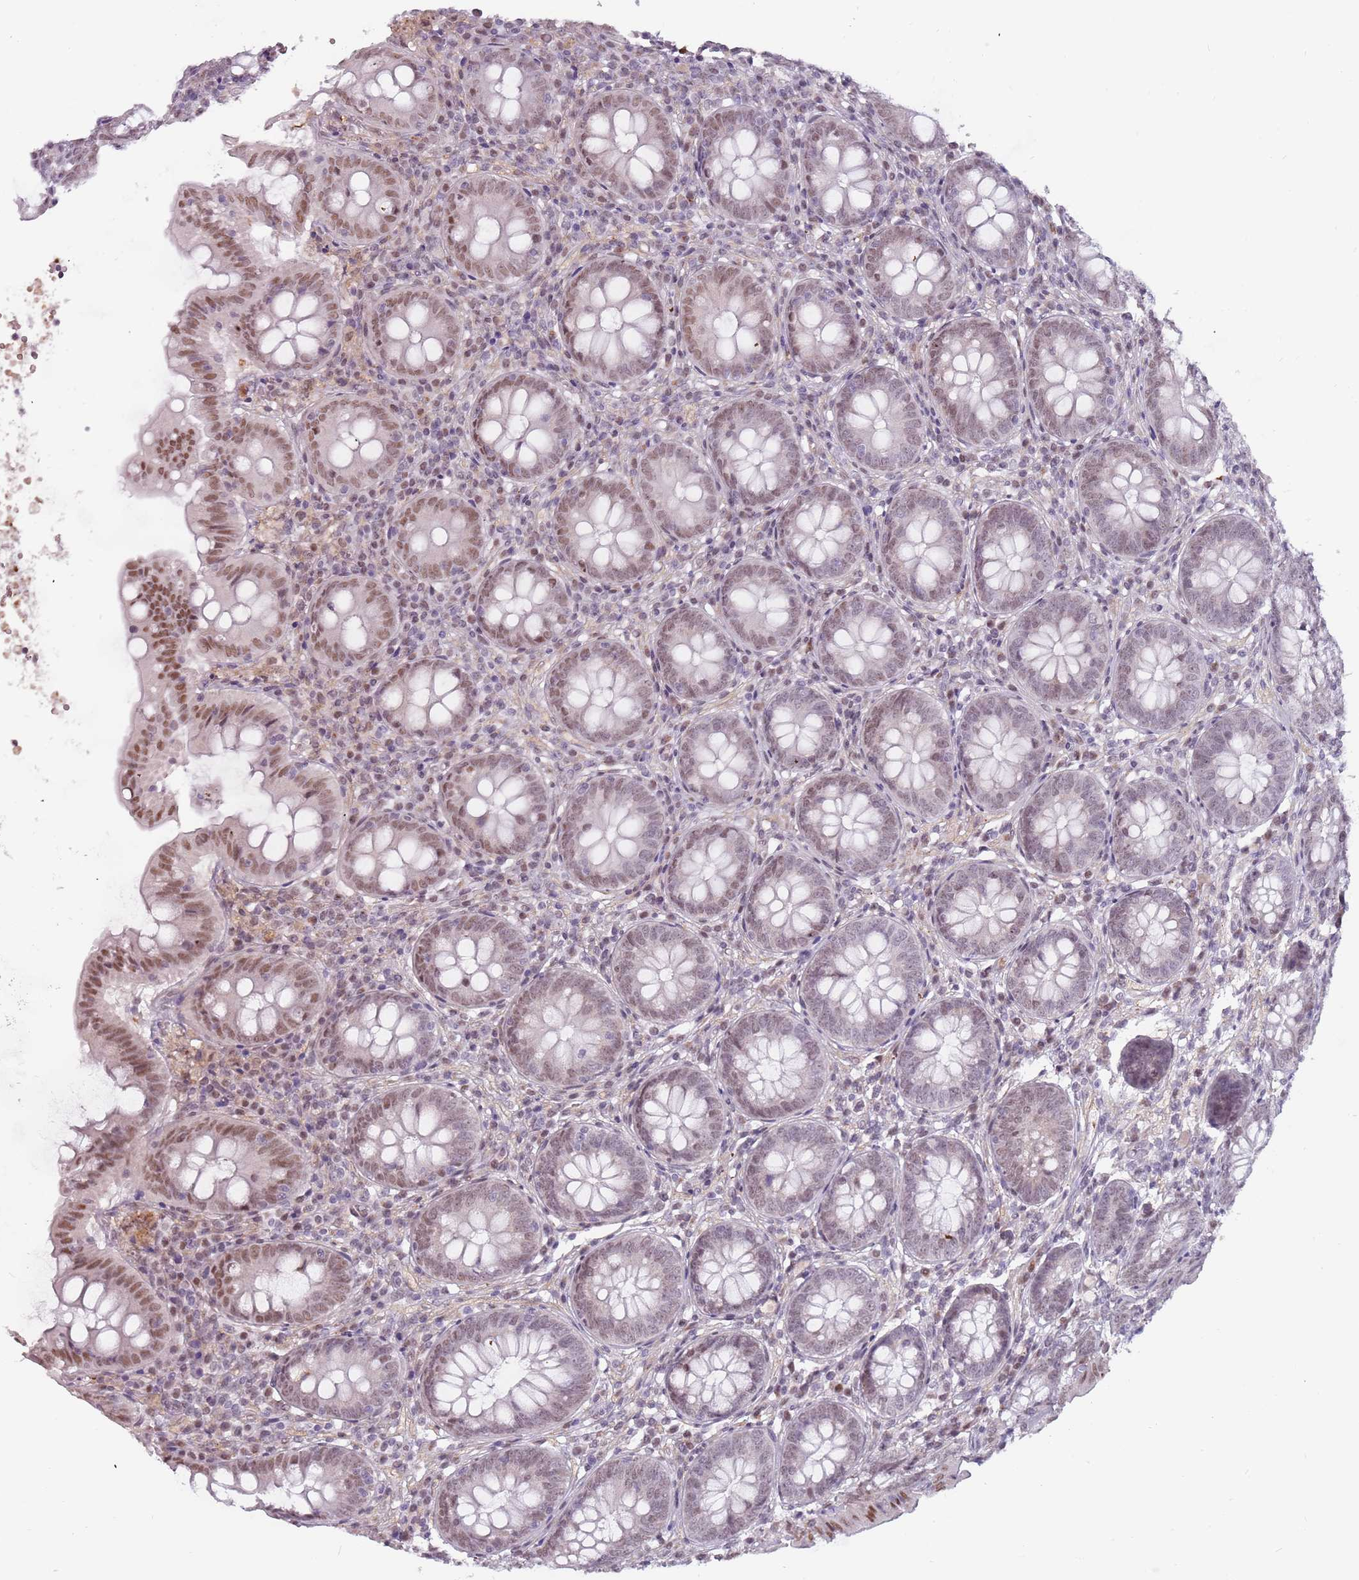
{"staining": {"intensity": "moderate", "quantity": "25%-75%", "location": "nuclear"}, "tissue": "appendix", "cell_type": "Glandular cells", "image_type": "normal", "snomed": [{"axis": "morphology", "description": "Normal tissue, NOS"}, {"axis": "topography", "description": "Appendix"}], "caption": "Immunohistochemistry image of unremarkable appendix: appendix stained using immunohistochemistry (IHC) demonstrates medium levels of moderate protein expression localized specifically in the nuclear of glandular cells, appearing as a nuclear brown color.", "gene": "REXO4", "patient": {"sex": "female", "age": 54}}